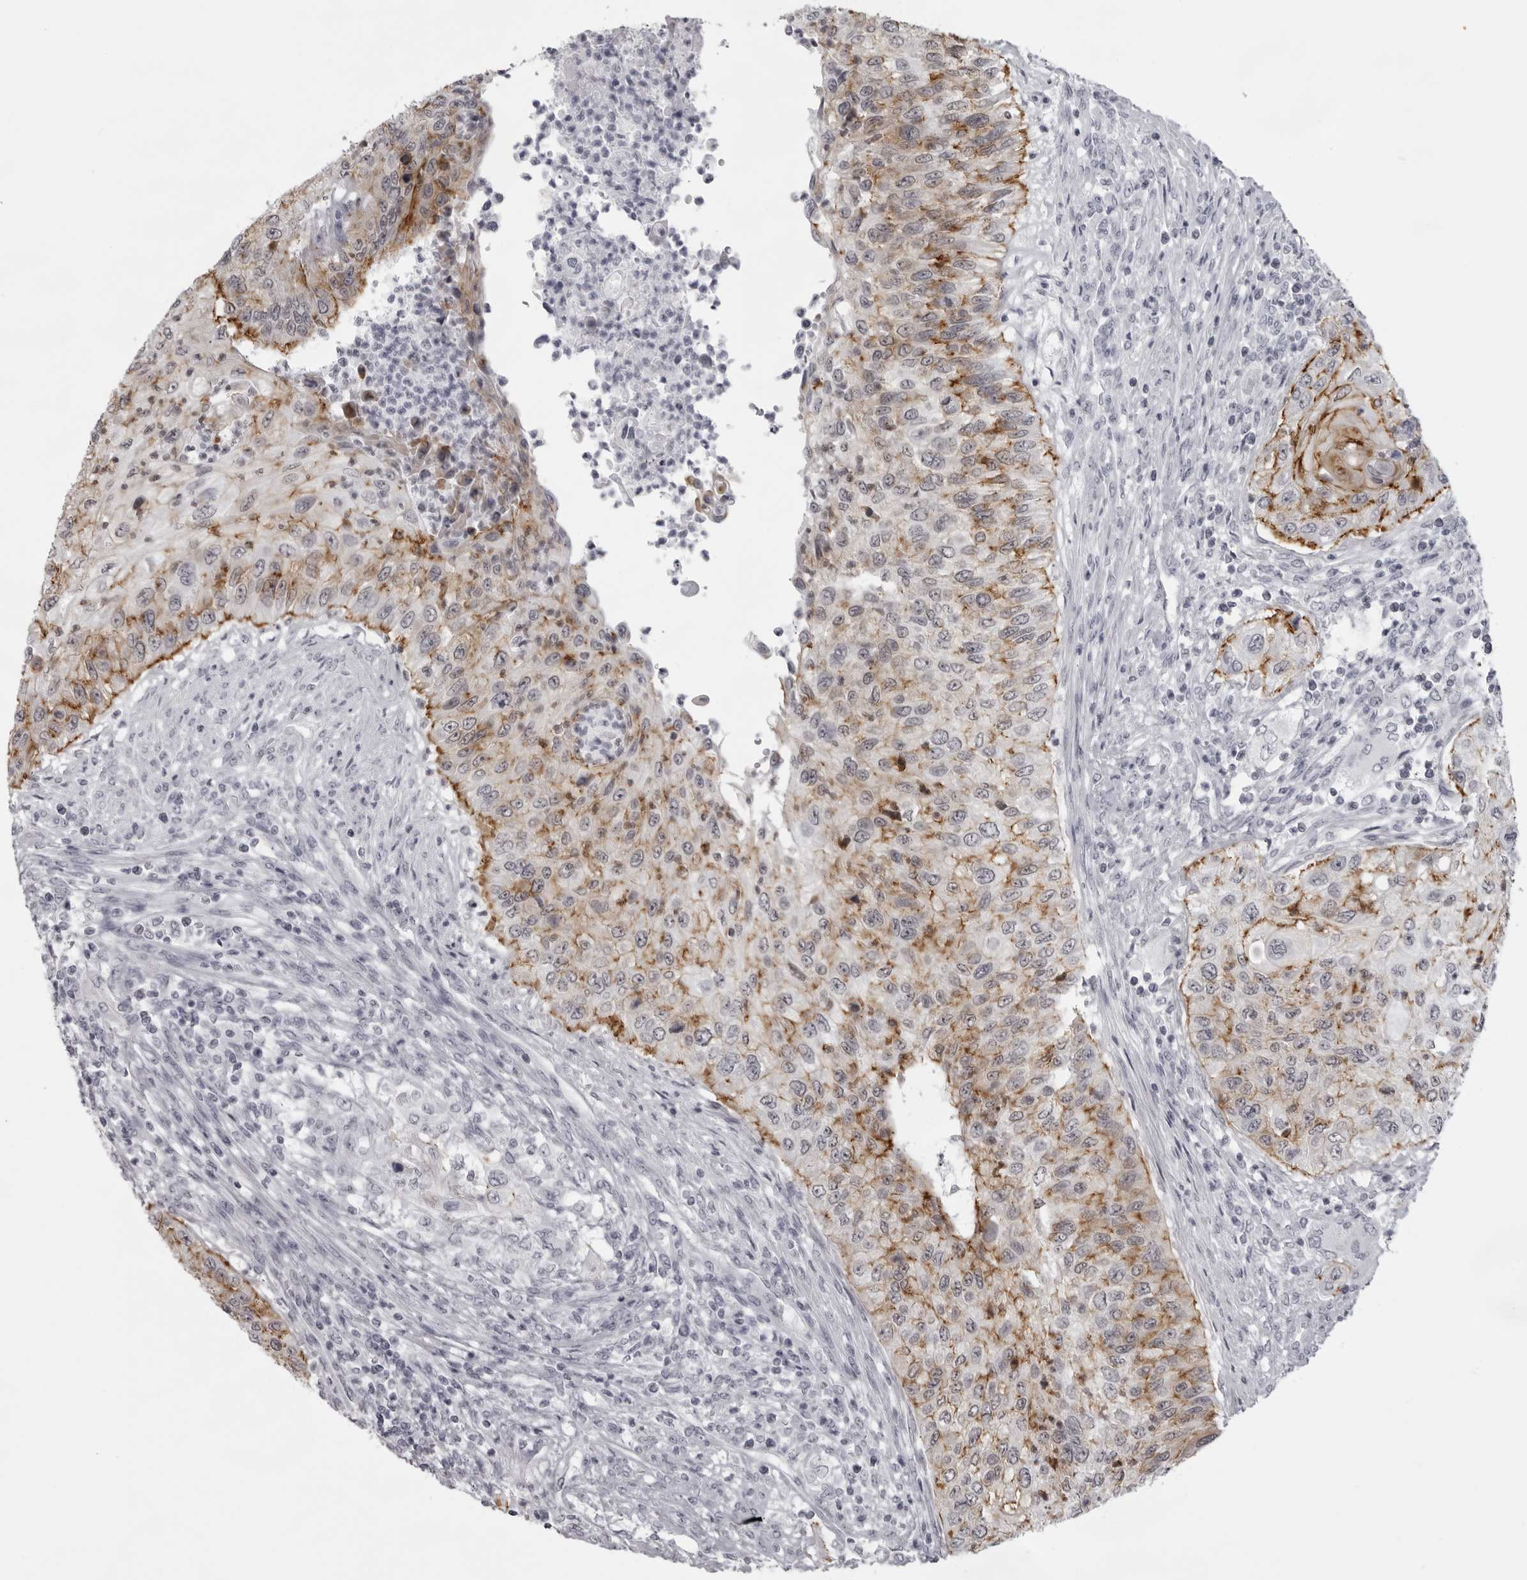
{"staining": {"intensity": "moderate", "quantity": ">75%", "location": "cytoplasmic/membranous"}, "tissue": "urothelial cancer", "cell_type": "Tumor cells", "image_type": "cancer", "snomed": [{"axis": "morphology", "description": "Urothelial carcinoma, High grade"}, {"axis": "topography", "description": "Urinary bladder"}], "caption": "Human urothelial cancer stained for a protein (brown) reveals moderate cytoplasmic/membranous positive expression in approximately >75% of tumor cells.", "gene": "NUDT18", "patient": {"sex": "female", "age": 60}}